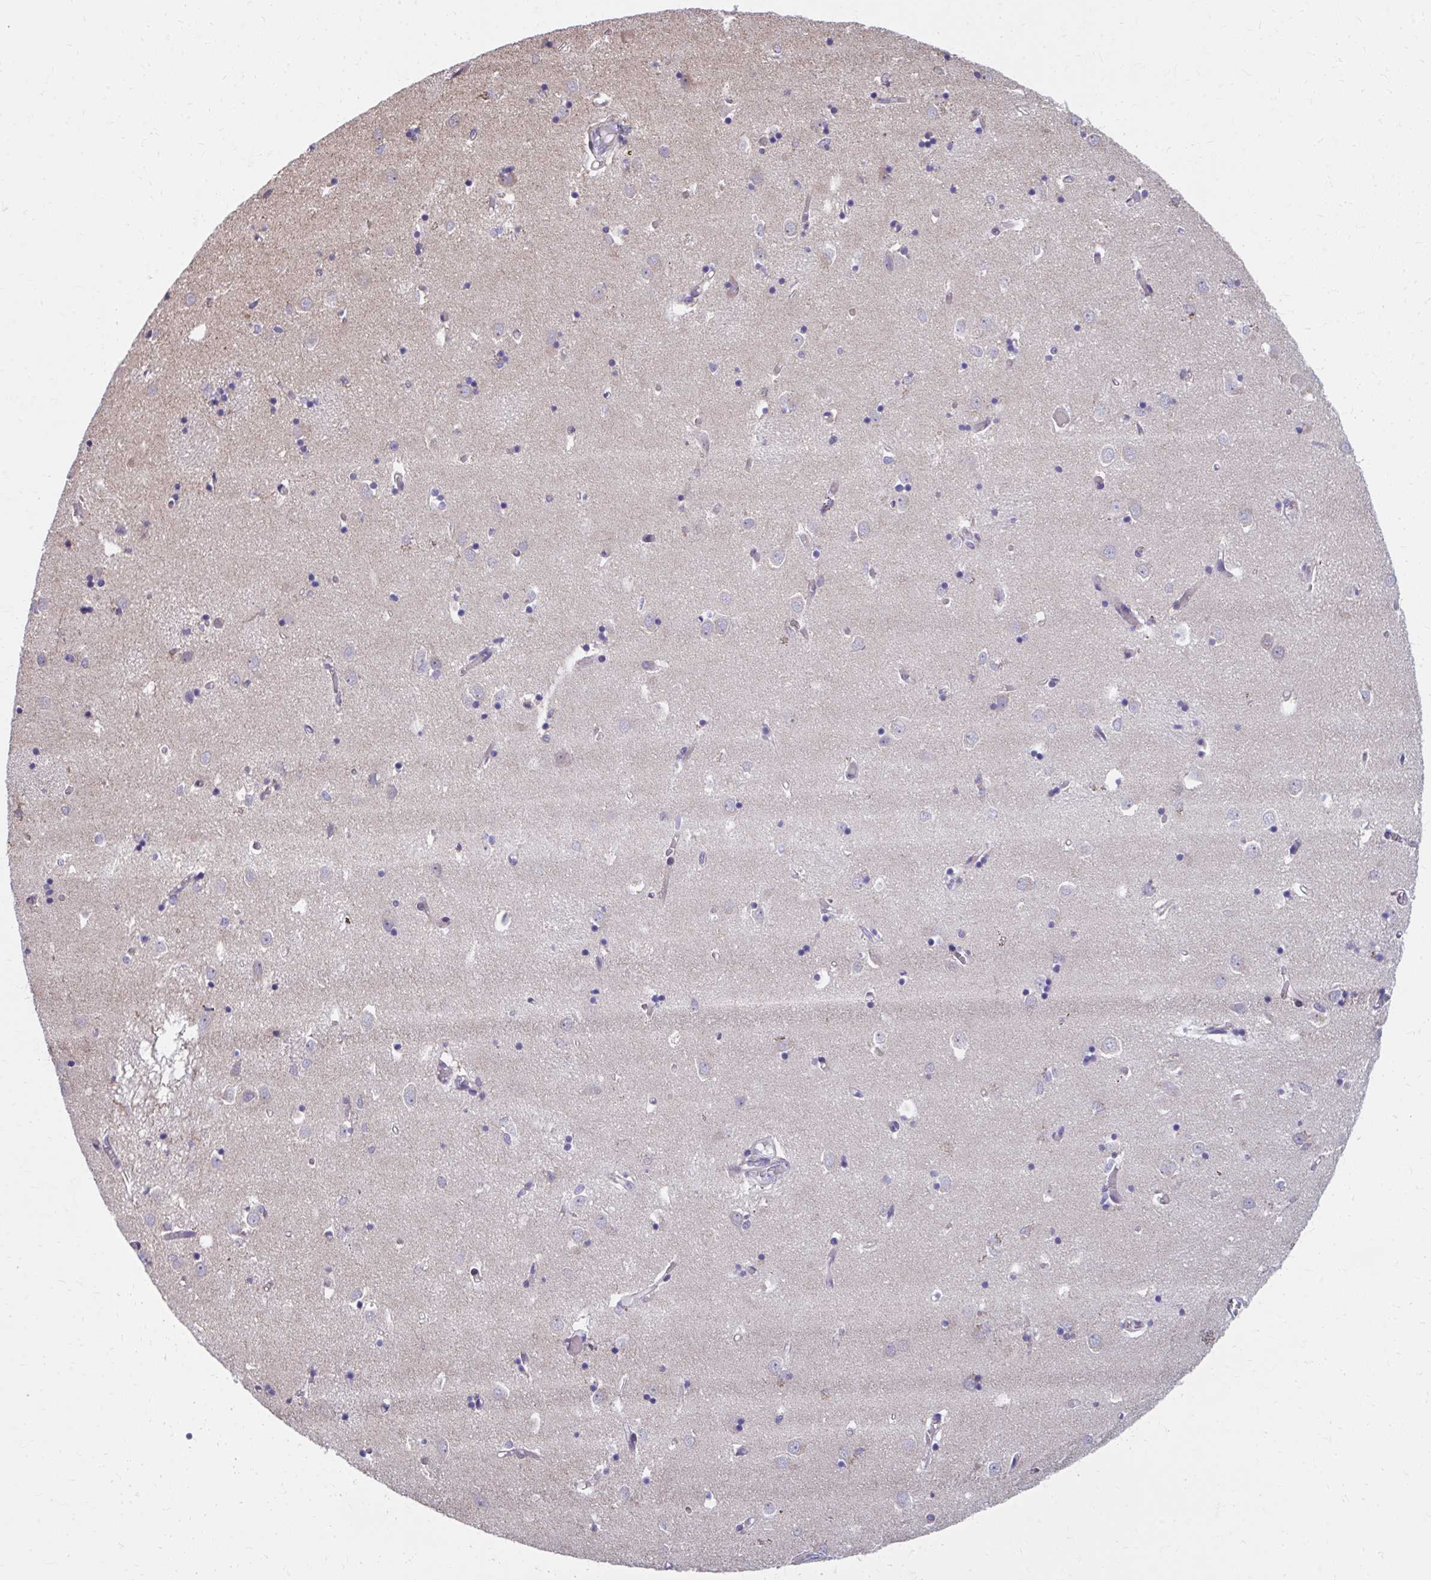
{"staining": {"intensity": "negative", "quantity": "none", "location": "none"}, "tissue": "caudate", "cell_type": "Glial cells", "image_type": "normal", "snomed": [{"axis": "morphology", "description": "Normal tissue, NOS"}, {"axis": "topography", "description": "Lateral ventricle wall"}], "caption": "Image shows no significant protein positivity in glial cells of normal caudate. (Brightfield microscopy of DAB immunohistochemistry (IHC) at high magnification).", "gene": "ZNF778", "patient": {"sex": "male", "age": 70}}